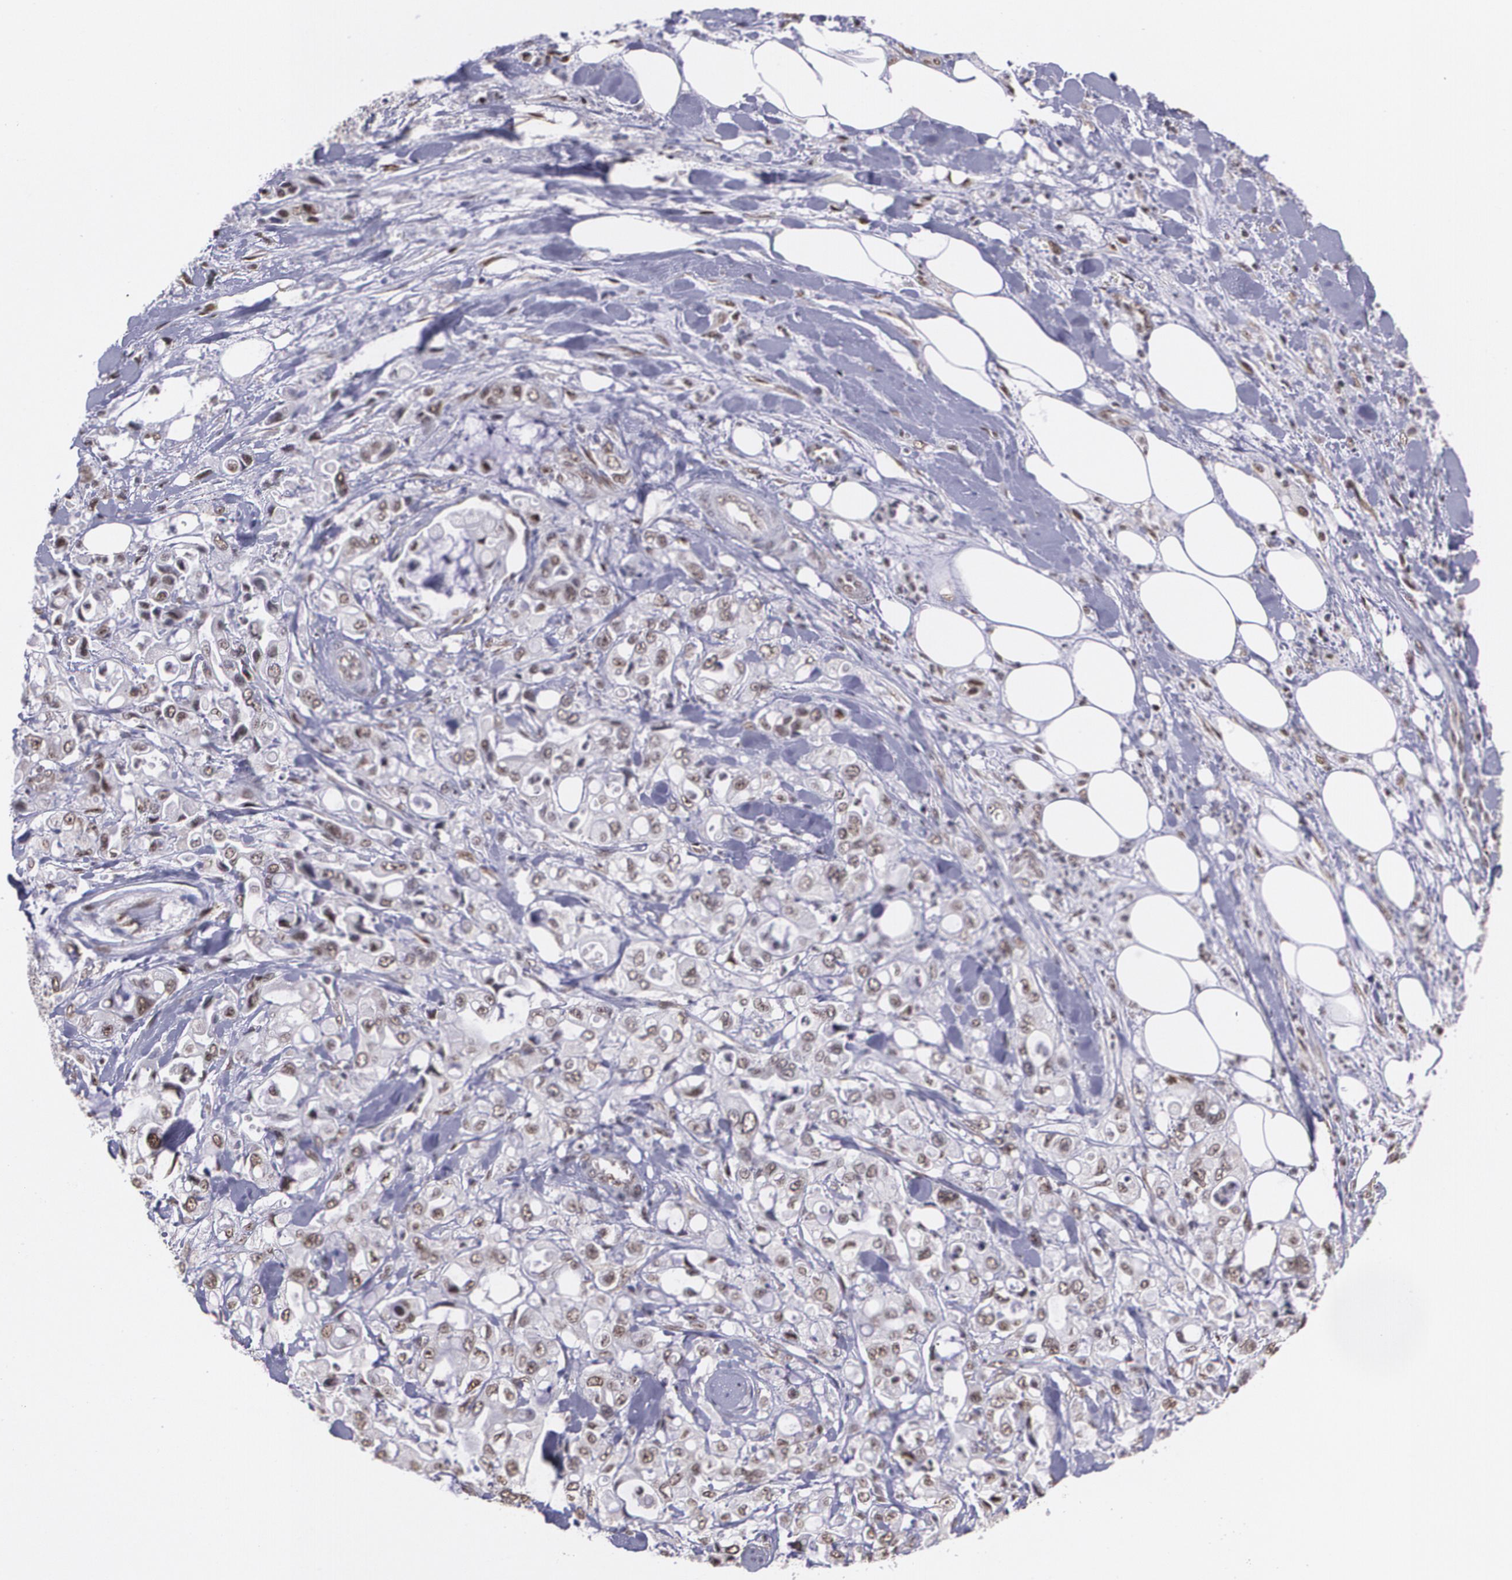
{"staining": {"intensity": "weak", "quantity": ">75%", "location": "nuclear"}, "tissue": "pancreatic cancer", "cell_type": "Tumor cells", "image_type": "cancer", "snomed": [{"axis": "morphology", "description": "Adenocarcinoma, NOS"}, {"axis": "topography", "description": "Pancreas"}], "caption": "Protein staining of pancreatic adenocarcinoma tissue exhibits weak nuclear staining in approximately >75% of tumor cells.", "gene": "C6orf15", "patient": {"sex": "male", "age": 70}}